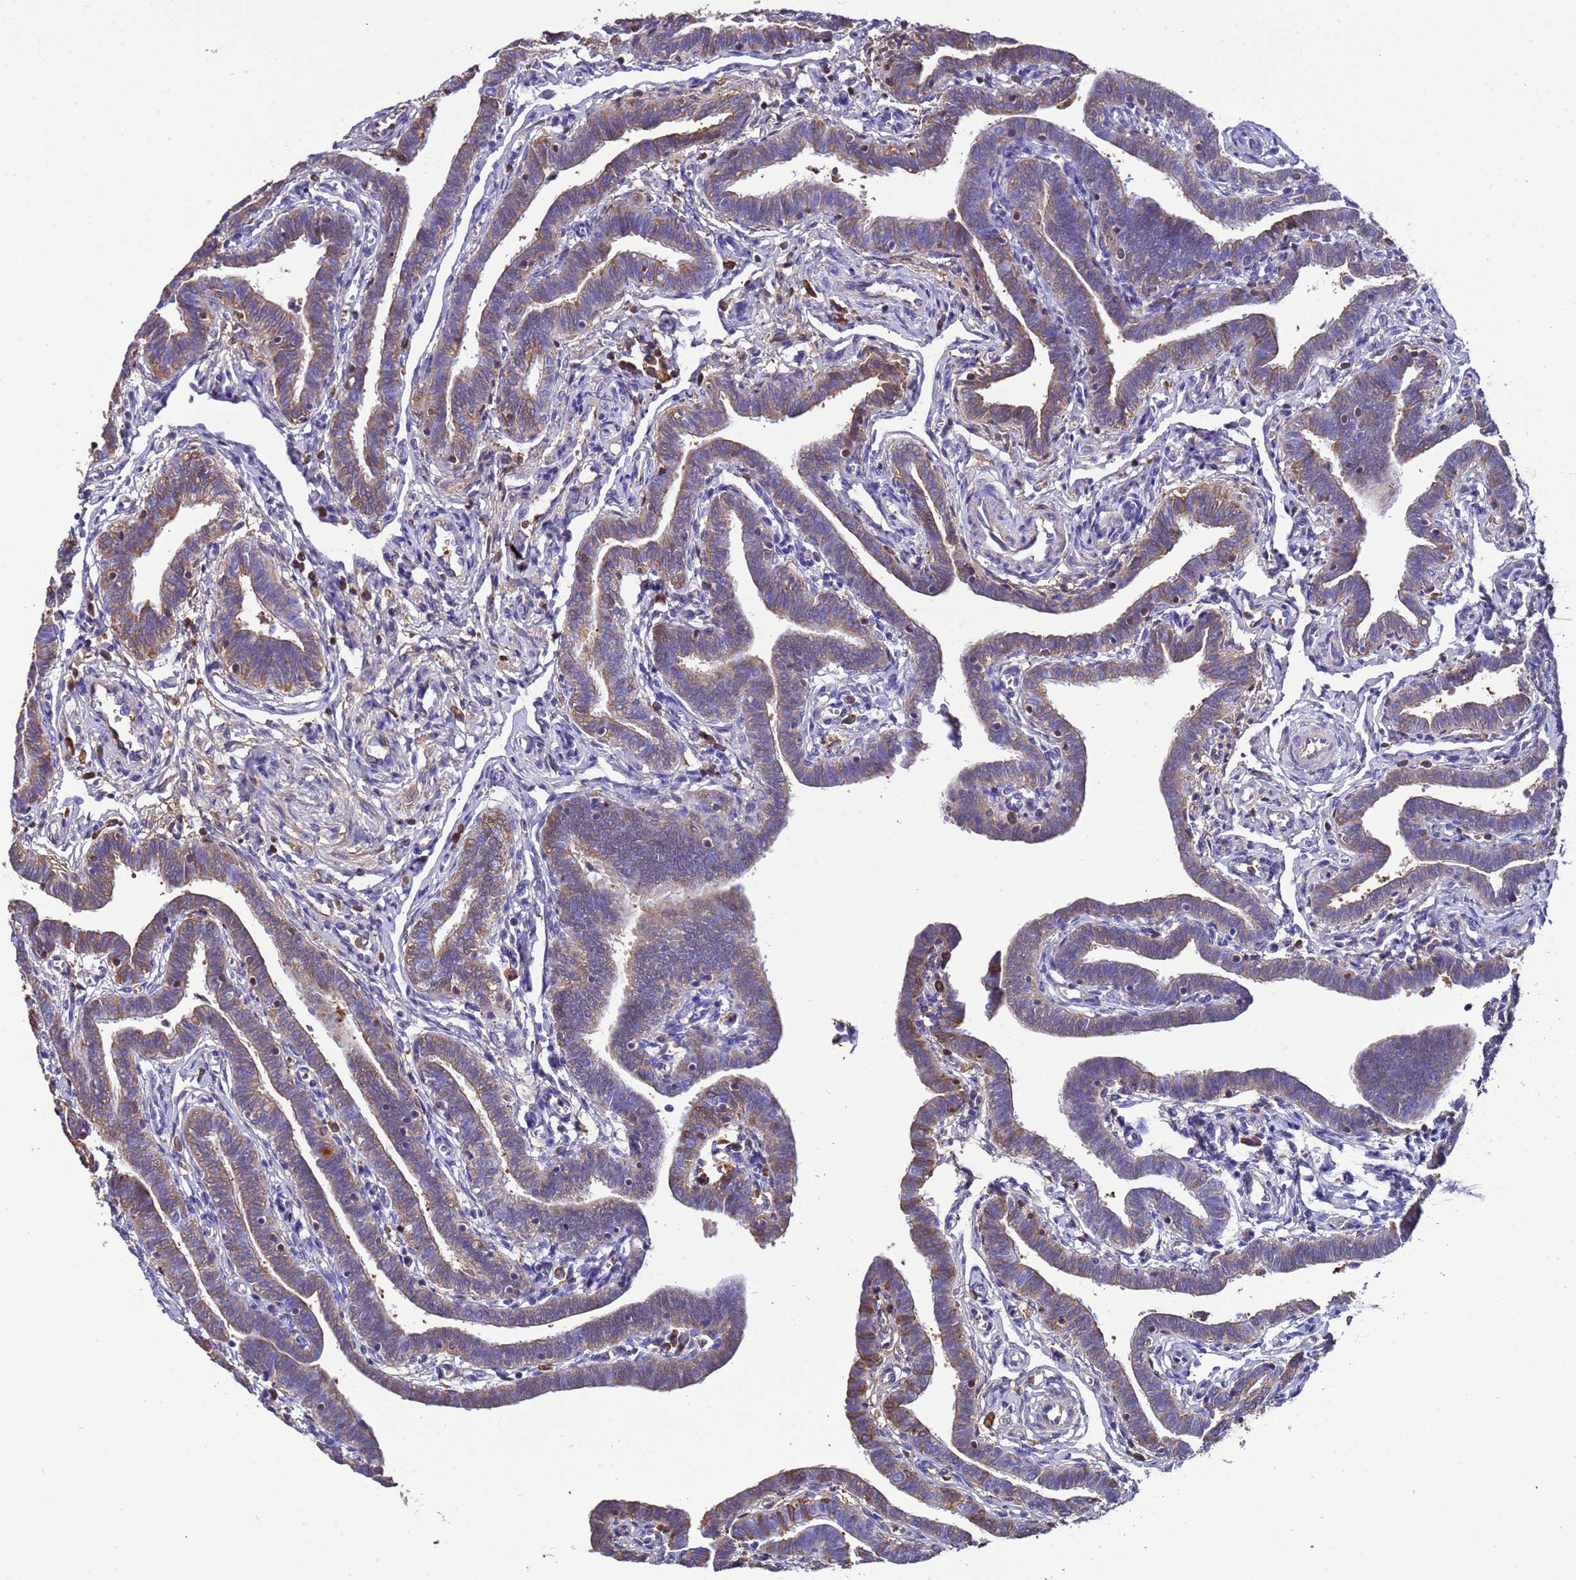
{"staining": {"intensity": "moderate", "quantity": "25%-75%", "location": "cytoplasmic/membranous"}, "tissue": "fallopian tube", "cell_type": "Glandular cells", "image_type": "normal", "snomed": [{"axis": "morphology", "description": "Normal tissue, NOS"}, {"axis": "topography", "description": "Fallopian tube"}], "caption": "The photomicrograph shows staining of unremarkable fallopian tube, revealing moderate cytoplasmic/membranous protein expression (brown color) within glandular cells.", "gene": "H1", "patient": {"sex": "female", "age": 36}}